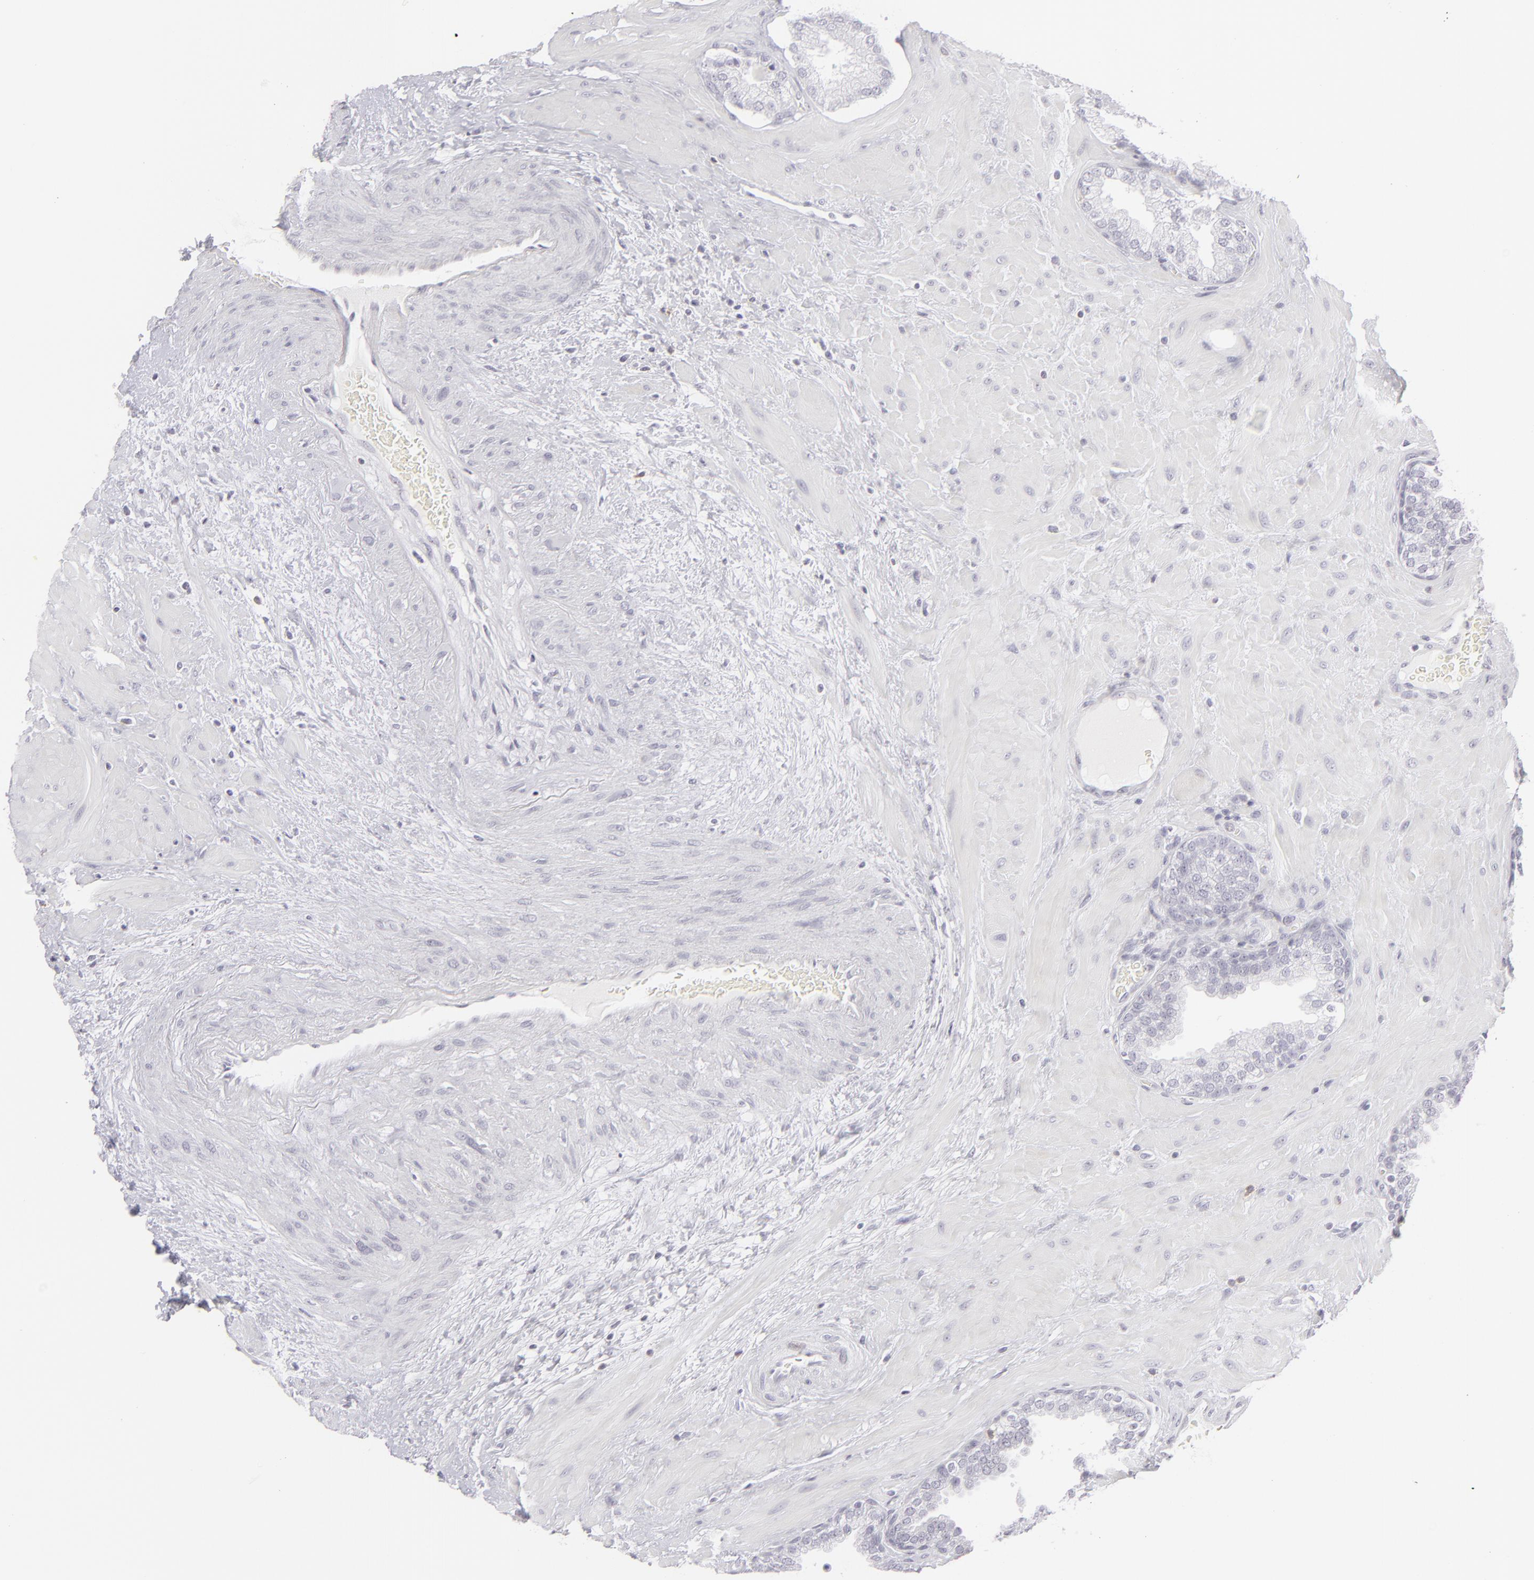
{"staining": {"intensity": "negative", "quantity": "none", "location": "none"}, "tissue": "prostate", "cell_type": "Glandular cells", "image_type": "normal", "snomed": [{"axis": "morphology", "description": "Normal tissue, NOS"}, {"axis": "topography", "description": "Prostate"}], "caption": "High power microscopy micrograph of an immunohistochemistry (IHC) micrograph of unremarkable prostate, revealing no significant positivity in glandular cells. (Immunohistochemistry, brightfield microscopy, high magnification).", "gene": "CD7", "patient": {"sex": "male", "age": 51}}